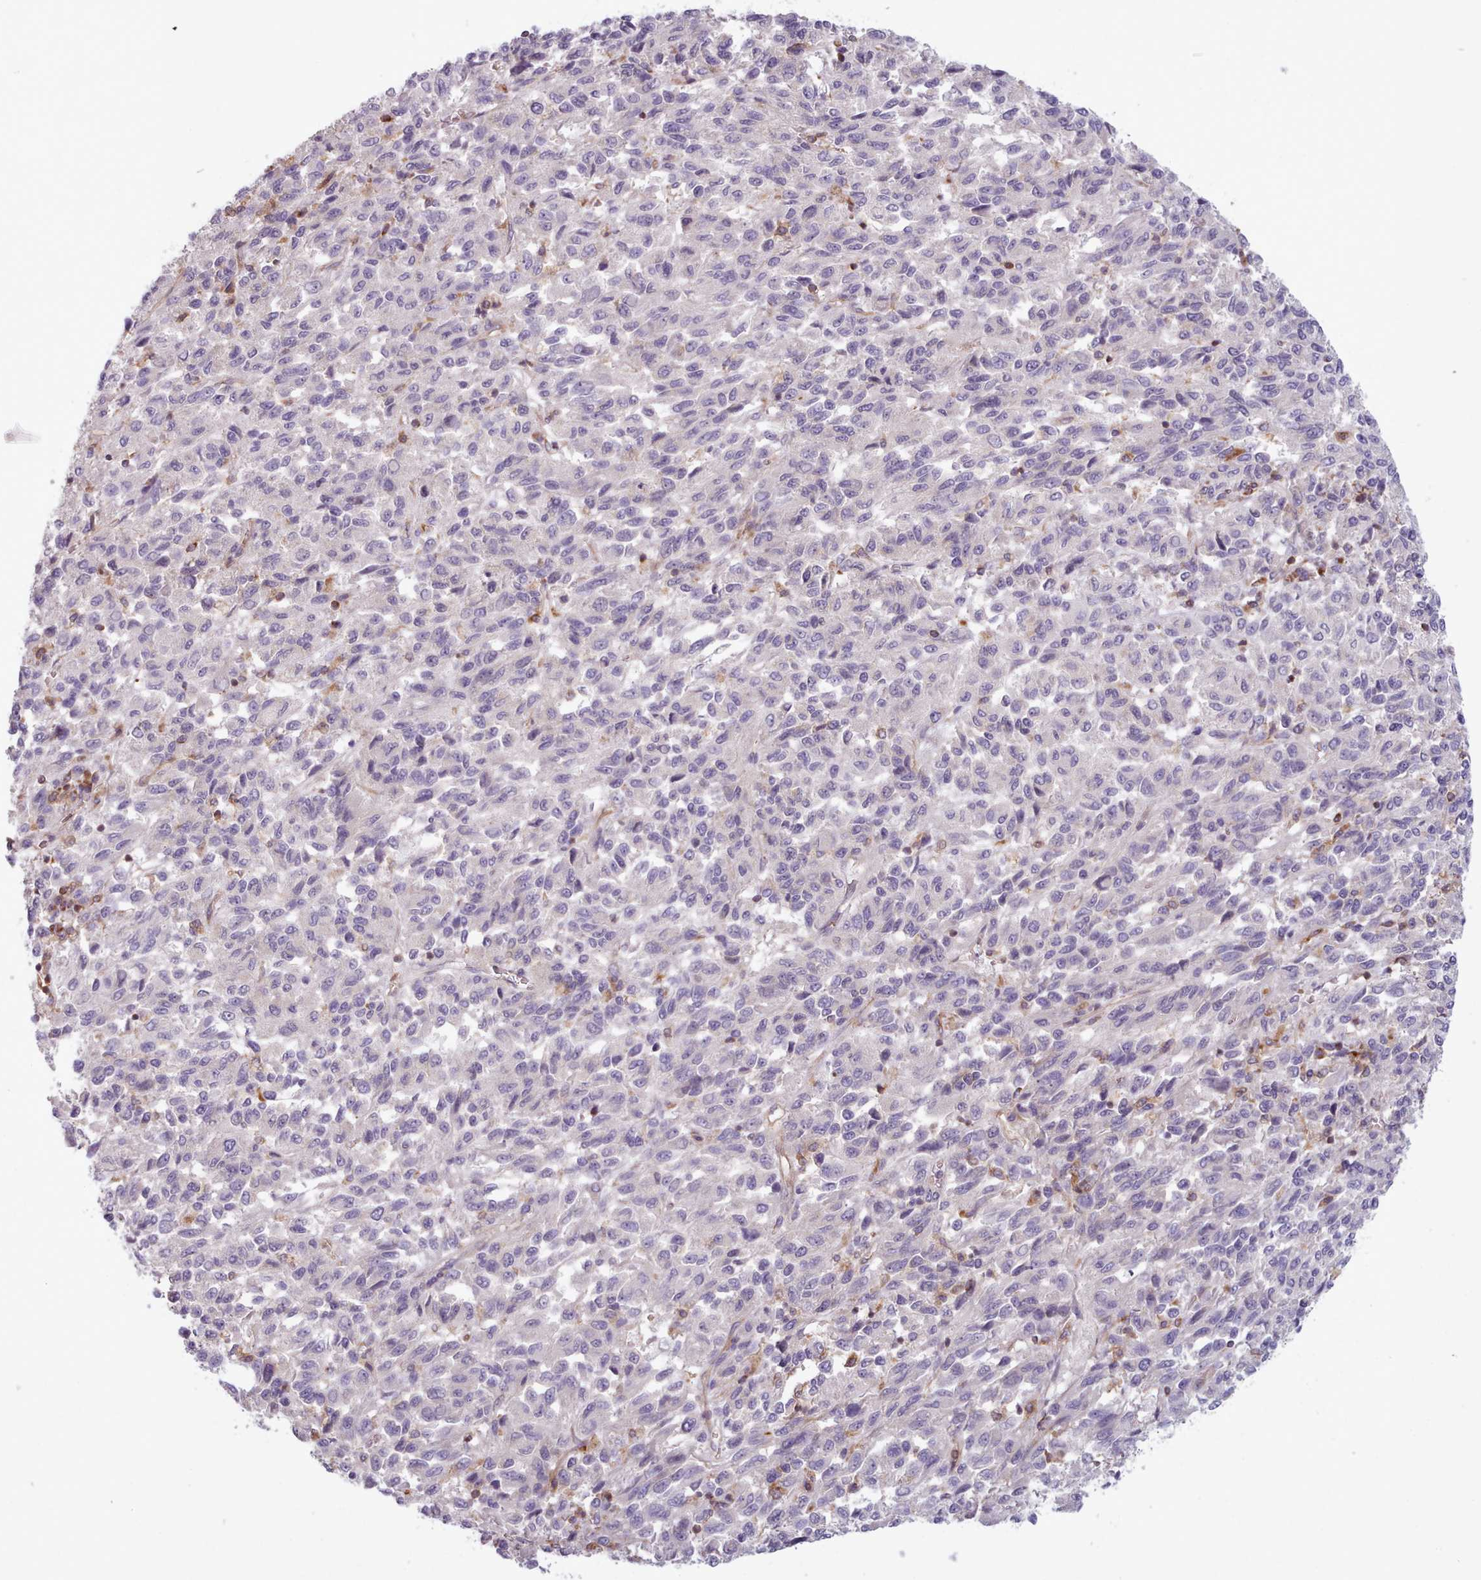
{"staining": {"intensity": "negative", "quantity": "none", "location": "none"}, "tissue": "melanoma", "cell_type": "Tumor cells", "image_type": "cancer", "snomed": [{"axis": "morphology", "description": "Malignant melanoma, Metastatic site"}, {"axis": "topography", "description": "Lung"}], "caption": "Immunohistochemistry of melanoma demonstrates no staining in tumor cells.", "gene": "CRYBG1", "patient": {"sex": "male", "age": 64}}